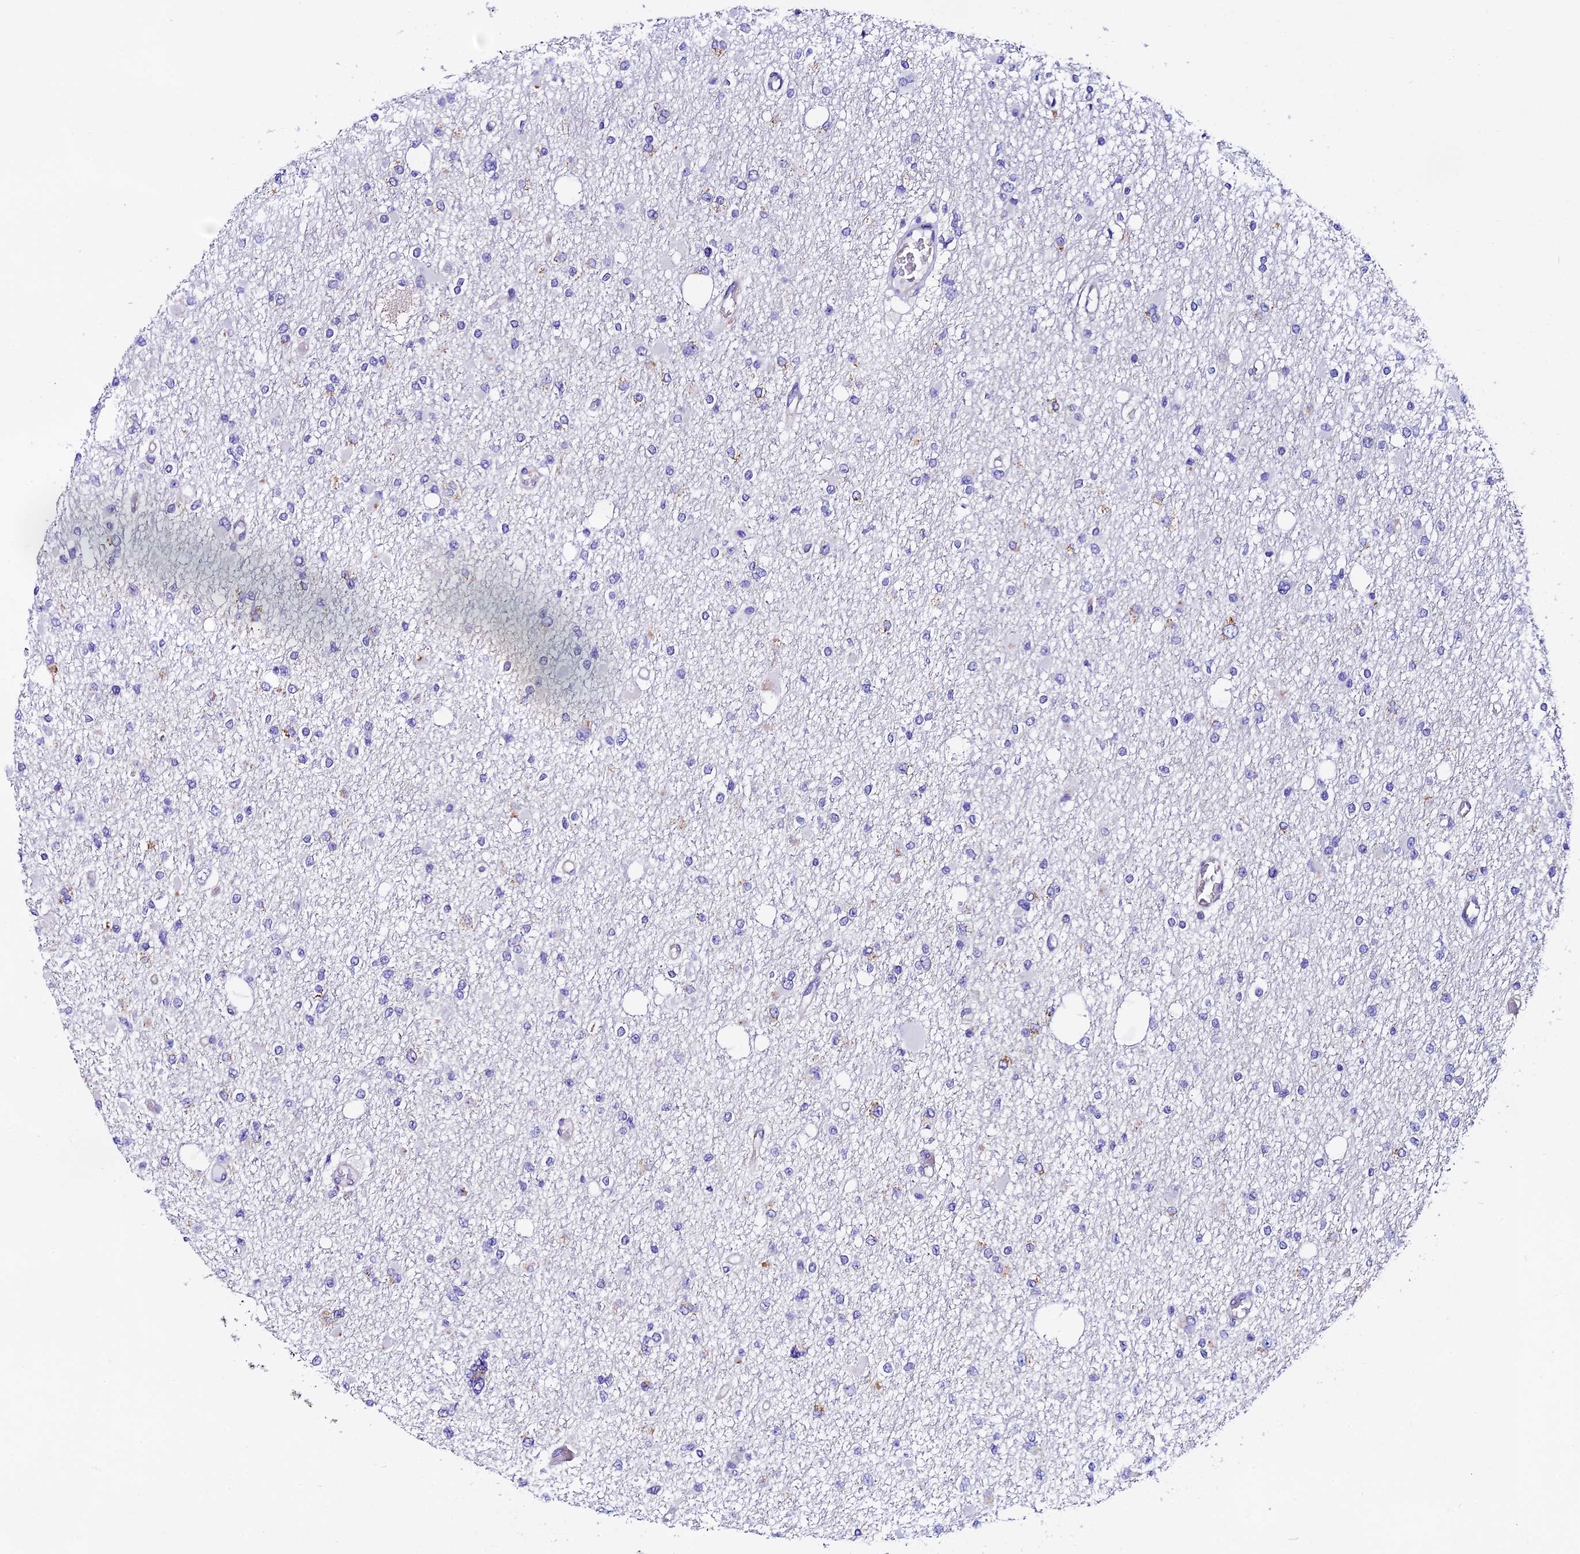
{"staining": {"intensity": "moderate", "quantity": "<25%", "location": "cytoplasmic/membranous"}, "tissue": "glioma", "cell_type": "Tumor cells", "image_type": "cancer", "snomed": [{"axis": "morphology", "description": "Glioma, malignant, Low grade"}, {"axis": "topography", "description": "Brain"}], "caption": "Immunohistochemical staining of human glioma reveals low levels of moderate cytoplasmic/membranous protein expression in about <25% of tumor cells. (Brightfield microscopy of DAB IHC at high magnification).", "gene": "COMTD1", "patient": {"sex": "female", "age": 22}}